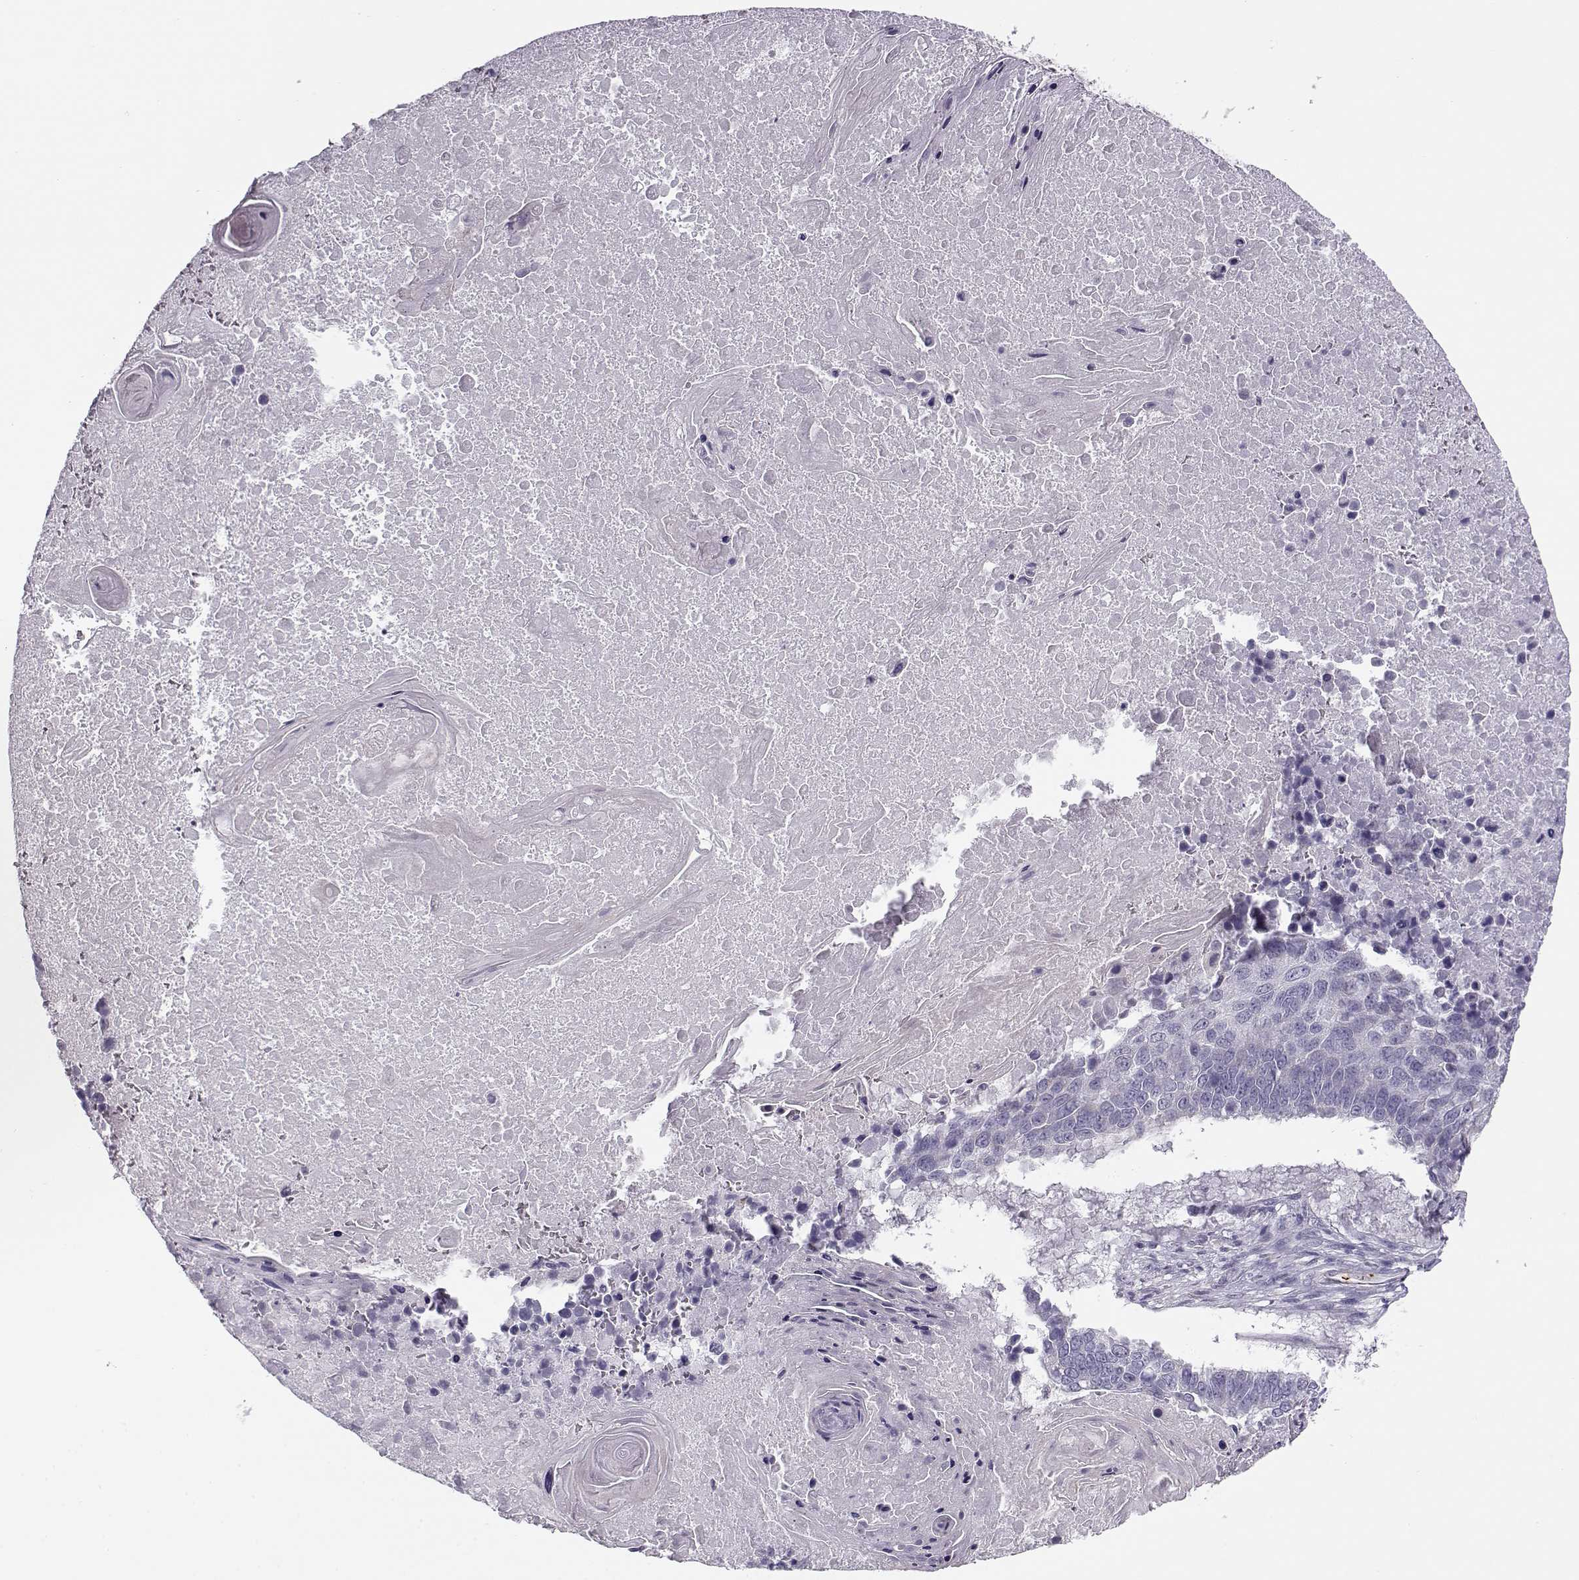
{"staining": {"intensity": "negative", "quantity": "none", "location": "none"}, "tissue": "lung cancer", "cell_type": "Tumor cells", "image_type": "cancer", "snomed": [{"axis": "morphology", "description": "Squamous cell carcinoma, NOS"}, {"axis": "topography", "description": "Lung"}], "caption": "Immunohistochemical staining of lung cancer (squamous cell carcinoma) demonstrates no significant positivity in tumor cells.", "gene": "KLF17", "patient": {"sex": "male", "age": 73}}